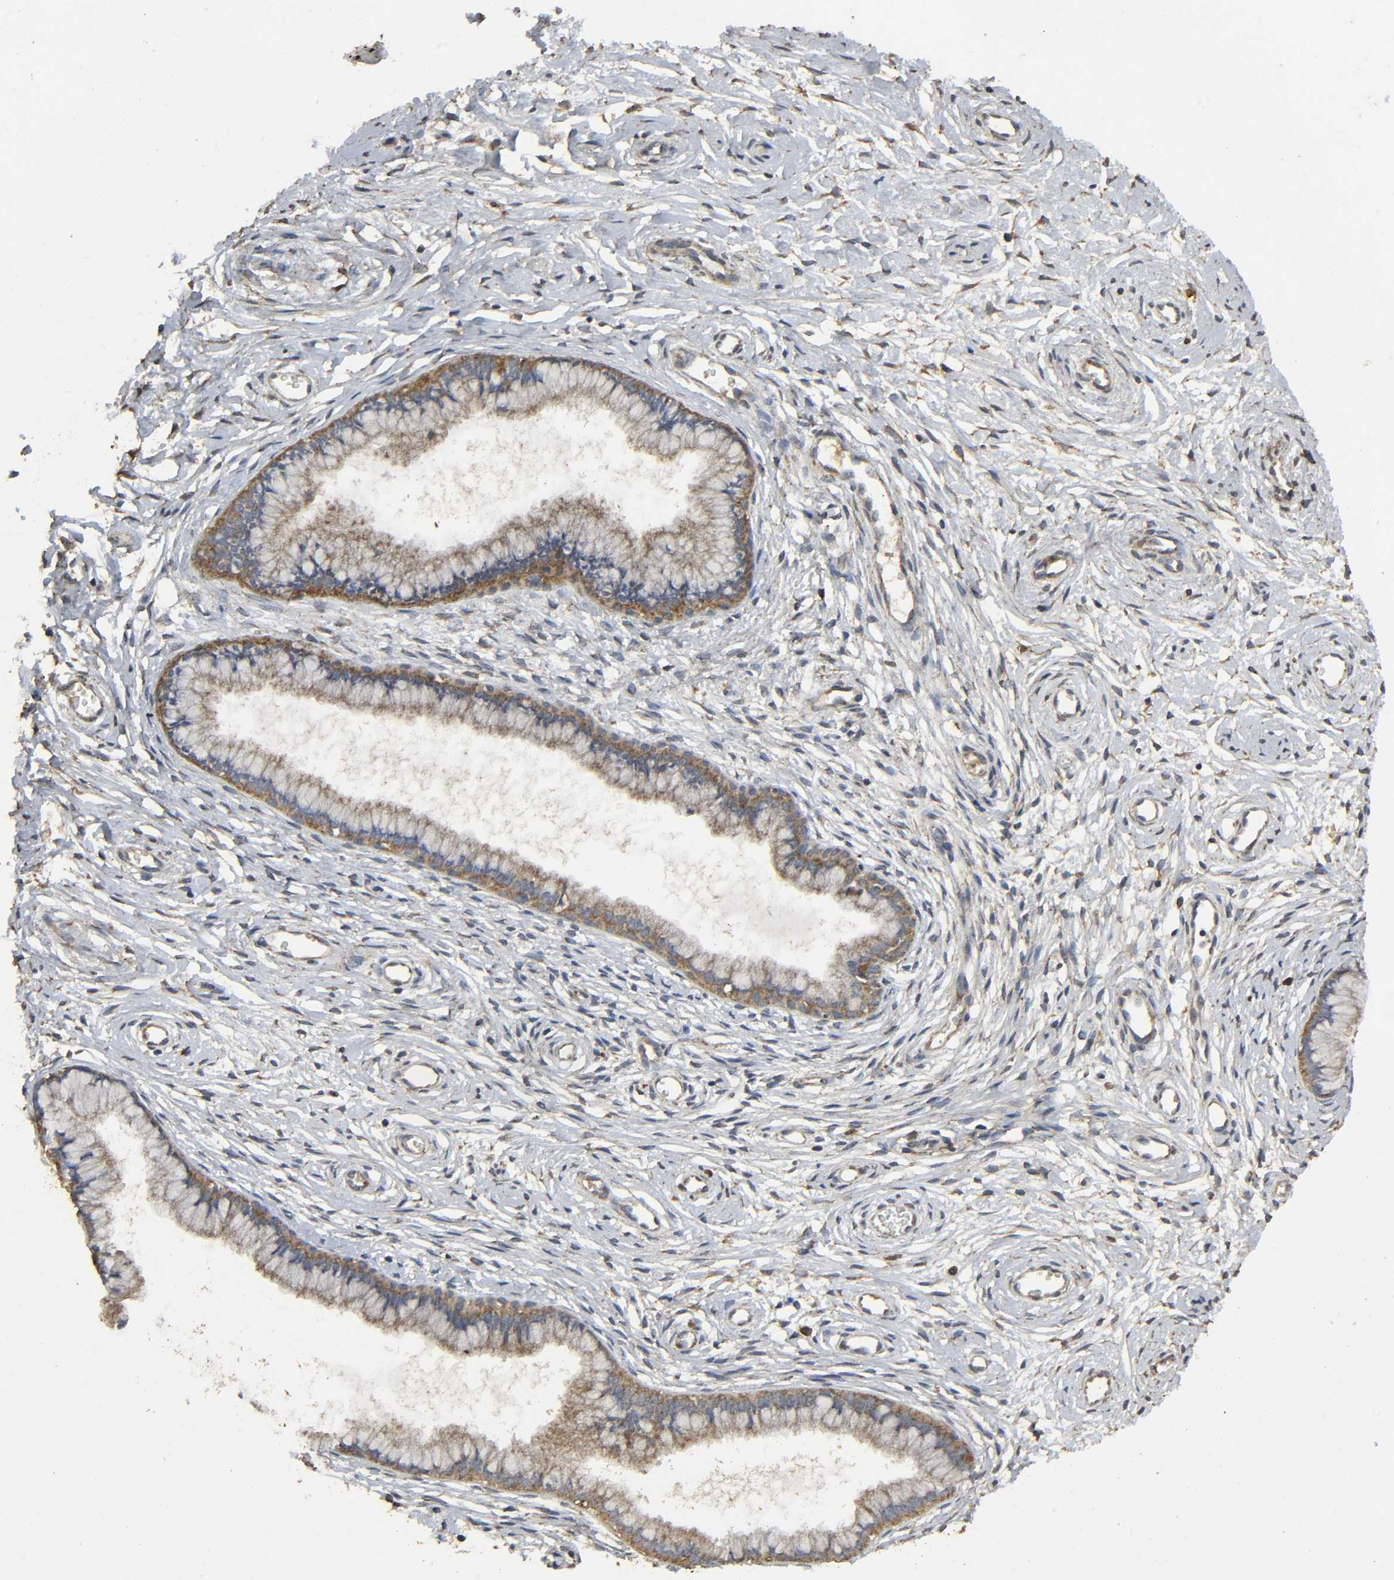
{"staining": {"intensity": "moderate", "quantity": ">75%", "location": "cytoplasmic/membranous"}, "tissue": "cervix", "cell_type": "Glandular cells", "image_type": "normal", "snomed": [{"axis": "morphology", "description": "Normal tissue, NOS"}, {"axis": "topography", "description": "Cervix"}], "caption": "A high-resolution image shows IHC staining of normal cervix, which exhibits moderate cytoplasmic/membranous expression in about >75% of glandular cells.", "gene": "DDX6", "patient": {"sex": "female", "age": 39}}